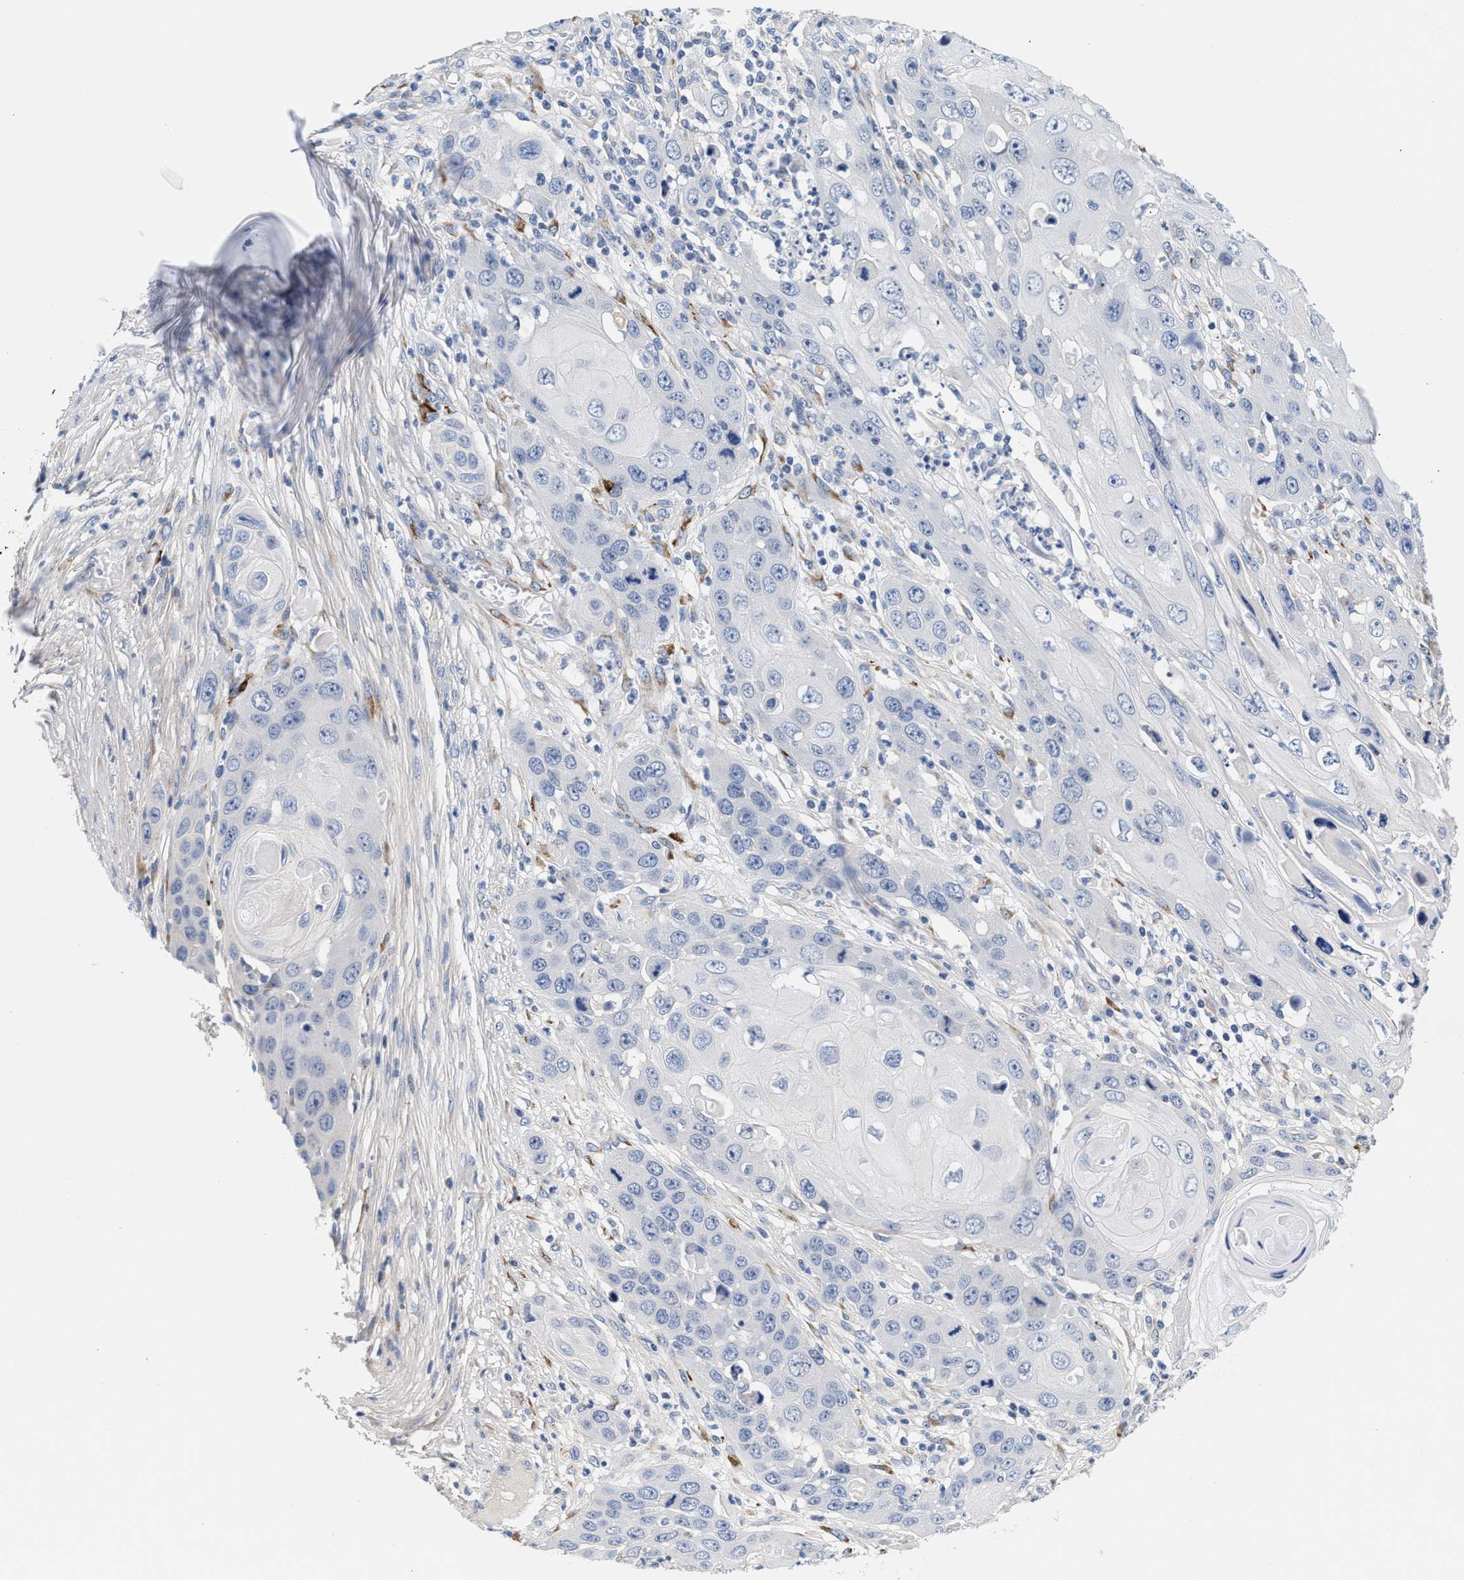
{"staining": {"intensity": "negative", "quantity": "none", "location": "none"}, "tissue": "skin cancer", "cell_type": "Tumor cells", "image_type": "cancer", "snomed": [{"axis": "morphology", "description": "Squamous cell carcinoma, NOS"}, {"axis": "topography", "description": "Skin"}], "caption": "The immunohistochemistry (IHC) histopathology image has no significant staining in tumor cells of skin cancer tissue.", "gene": "ACTL7B", "patient": {"sex": "male", "age": 55}}